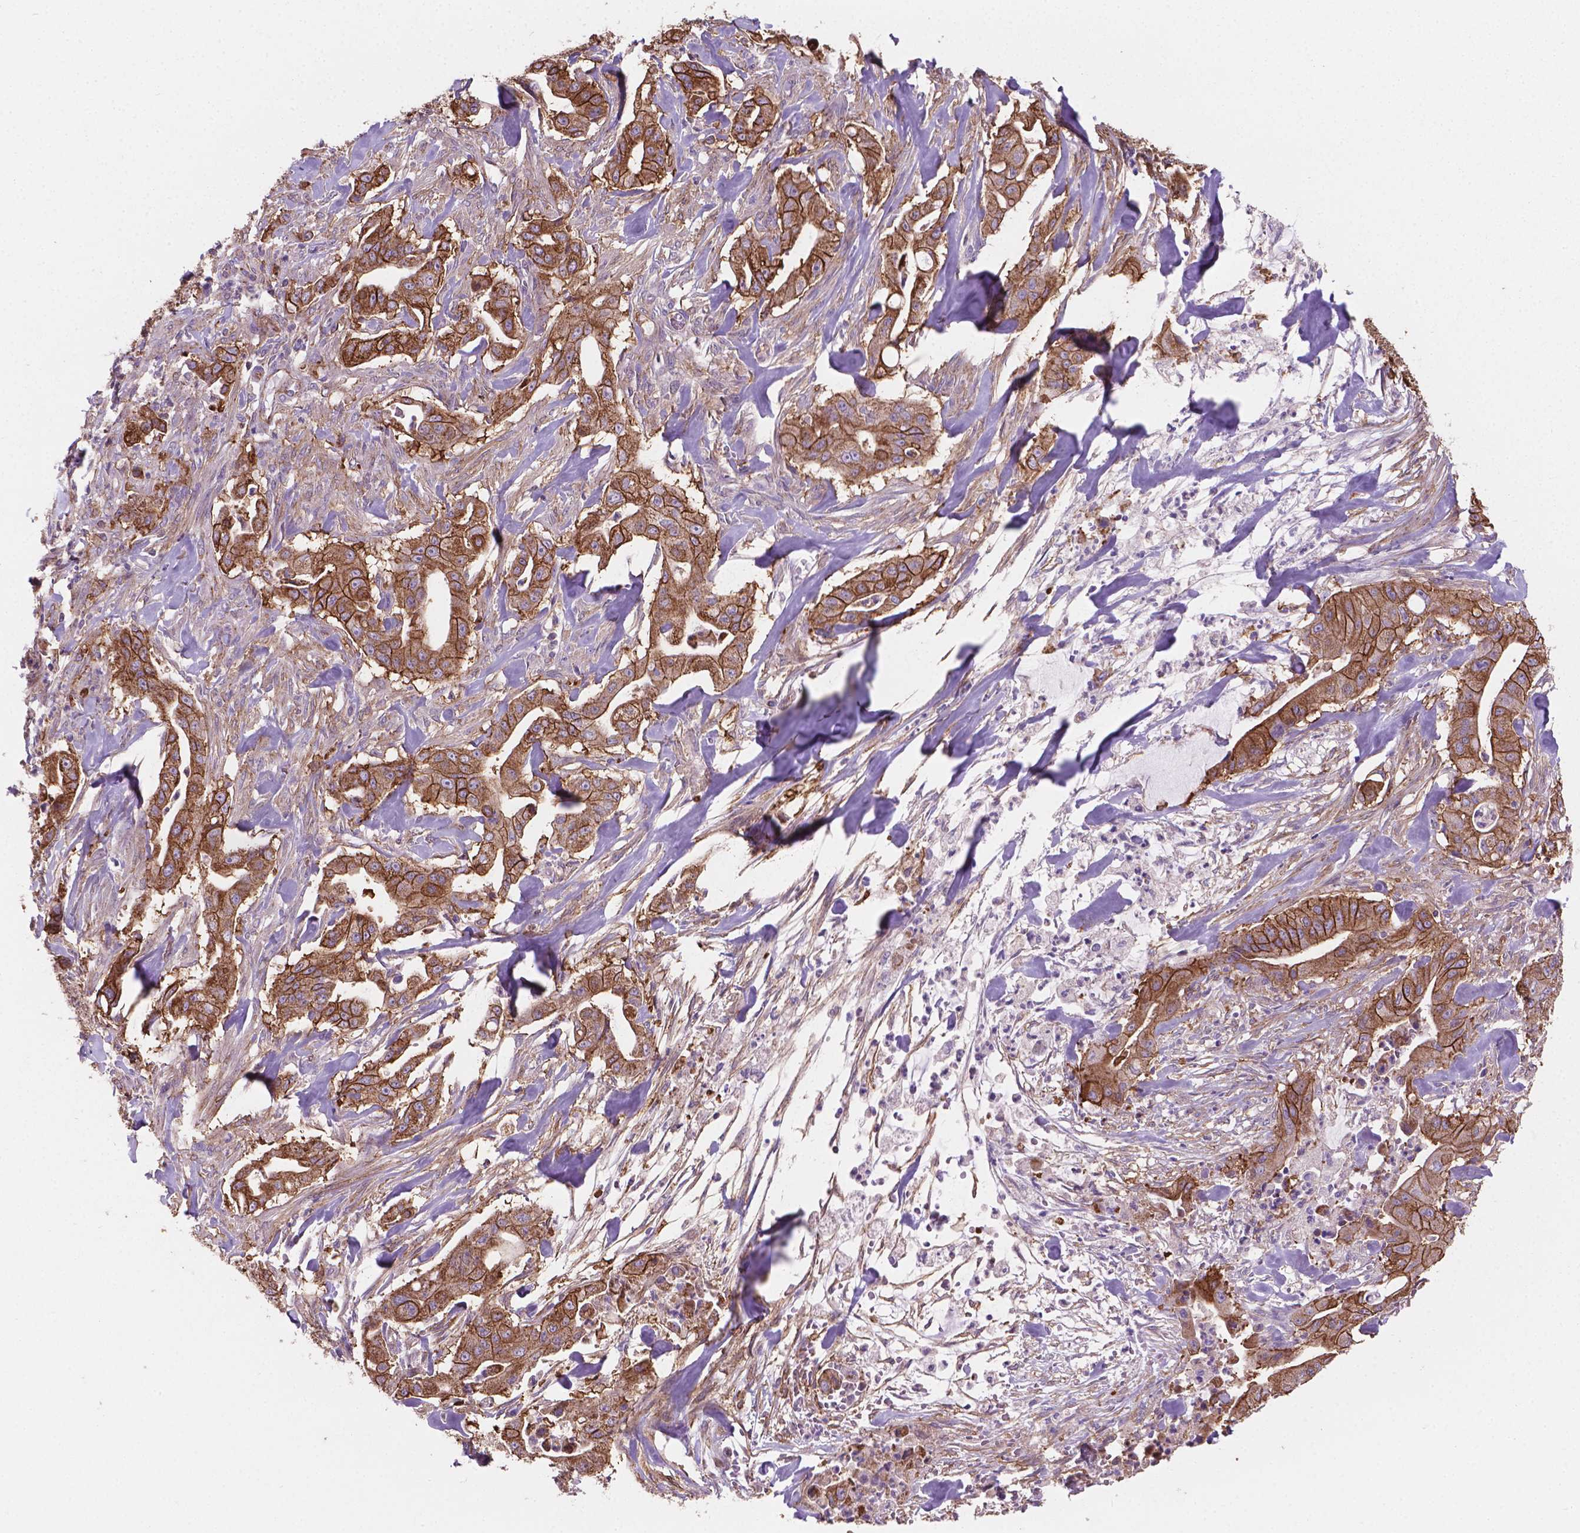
{"staining": {"intensity": "strong", "quantity": ">75%", "location": "cytoplasmic/membranous"}, "tissue": "pancreatic cancer", "cell_type": "Tumor cells", "image_type": "cancer", "snomed": [{"axis": "morphology", "description": "Normal tissue, NOS"}, {"axis": "morphology", "description": "Inflammation, NOS"}, {"axis": "morphology", "description": "Adenocarcinoma, NOS"}, {"axis": "topography", "description": "Pancreas"}], "caption": "Brown immunohistochemical staining in human pancreatic cancer exhibits strong cytoplasmic/membranous expression in about >75% of tumor cells.", "gene": "TCAF1", "patient": {"sex": "male", "age": 57}}